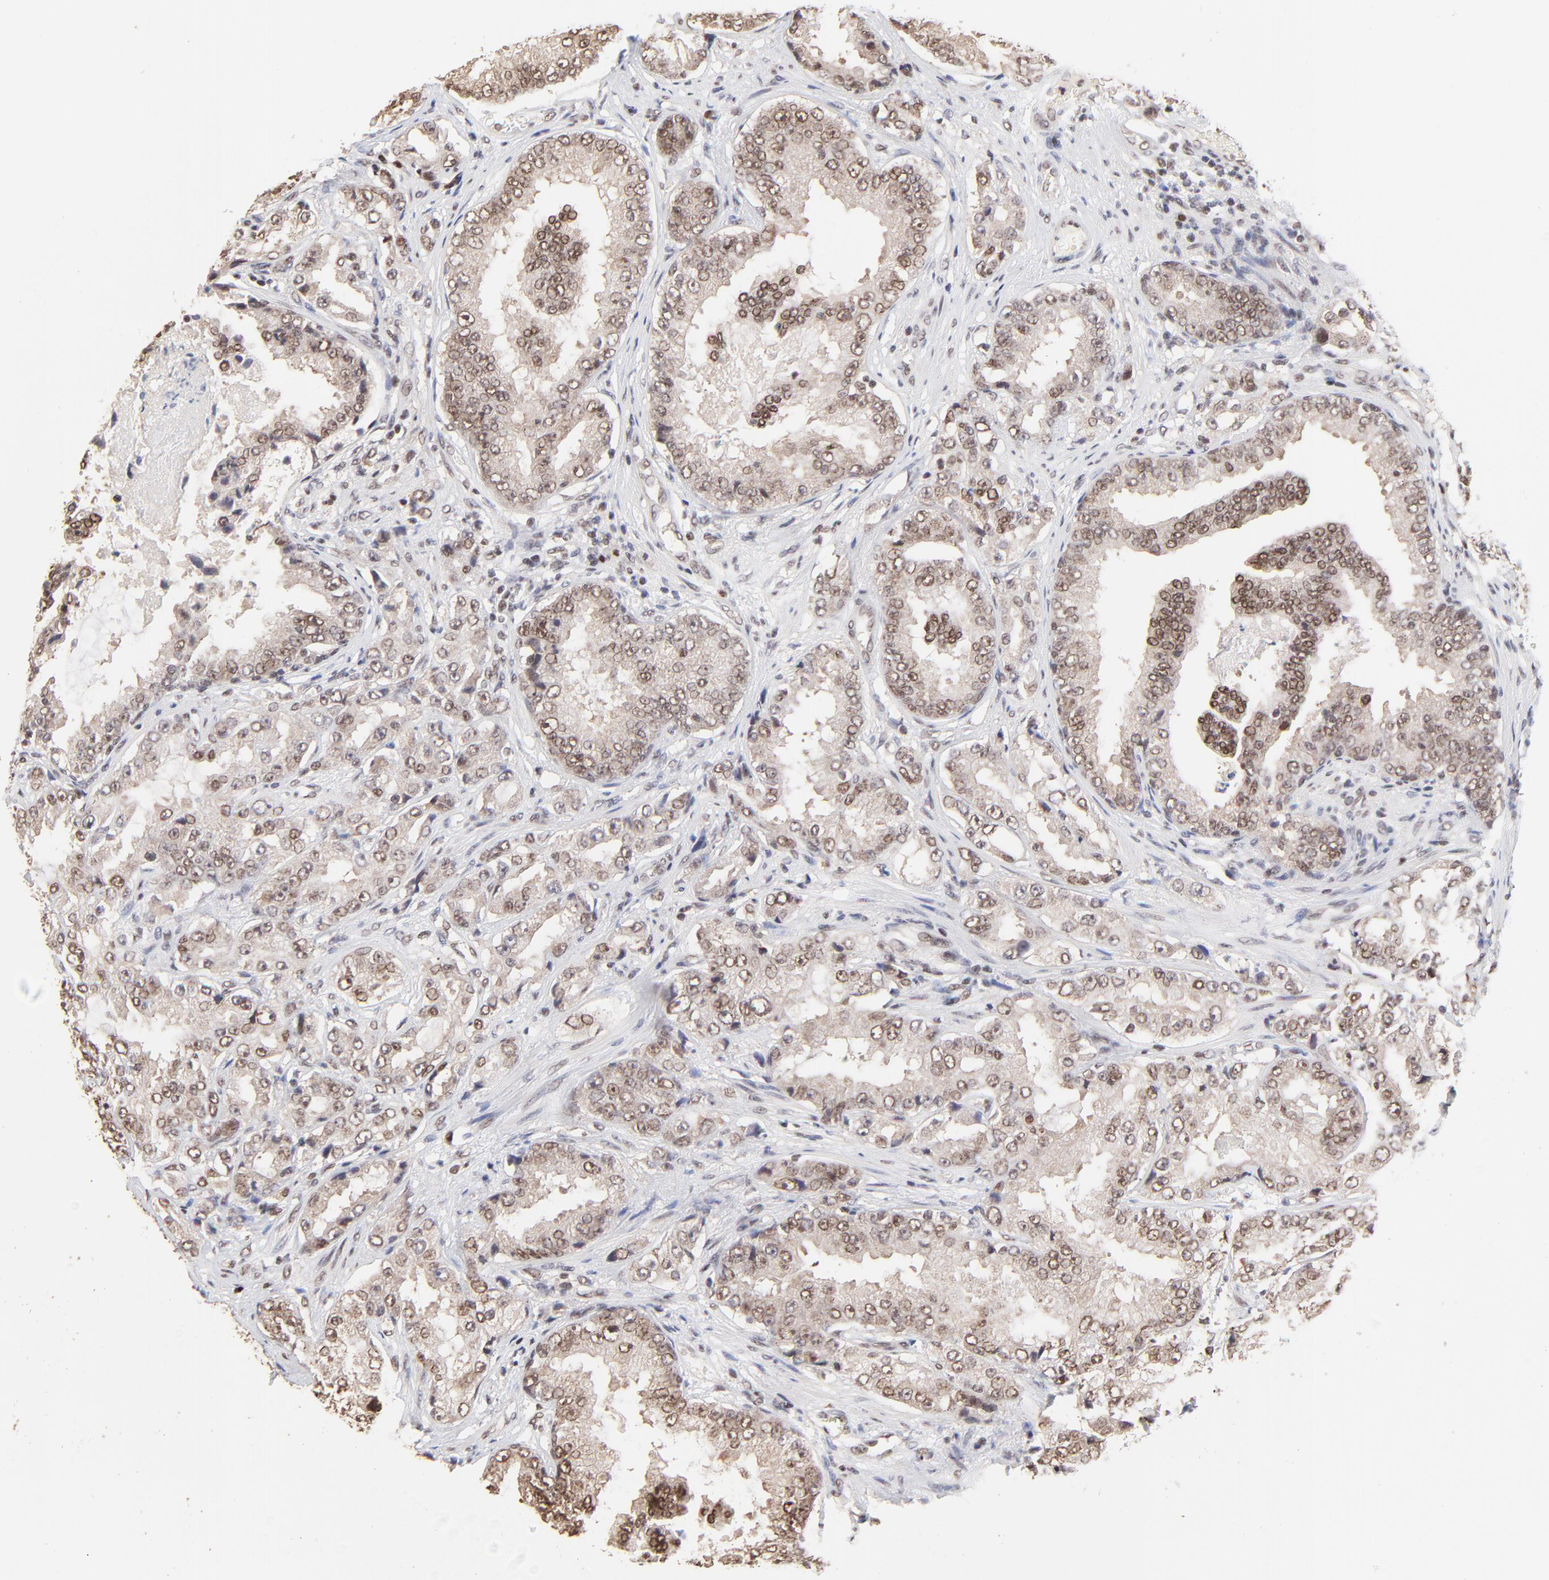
{"staining": {"intensity": "moderate", "quantity": ">75%", "location": "cytoplasmic/membranous,nuclear"}, "tissue": "prostate cancer", "cell_type": "Tumor cells", "image_type": "cancer", "snomed": [{"axis": "morphology", "description": "Adenocarcinoma, High grade"}, {"axis": "topography", "description": "Prostate"}], "caption": "Immunohistochemical staining of adenocarcinoma (high-grade) (prostate) shows medium levels of moderate cytoplasmic/membranous and nuclear protein positivity in approximately >75% of tumor cells. (DAB (3,3'-diaminobenzidine) = brown stain, brightfield microscopy at high magnification).", "gene": "DSN1", "patient": {"sex": "male", "age": 73}}